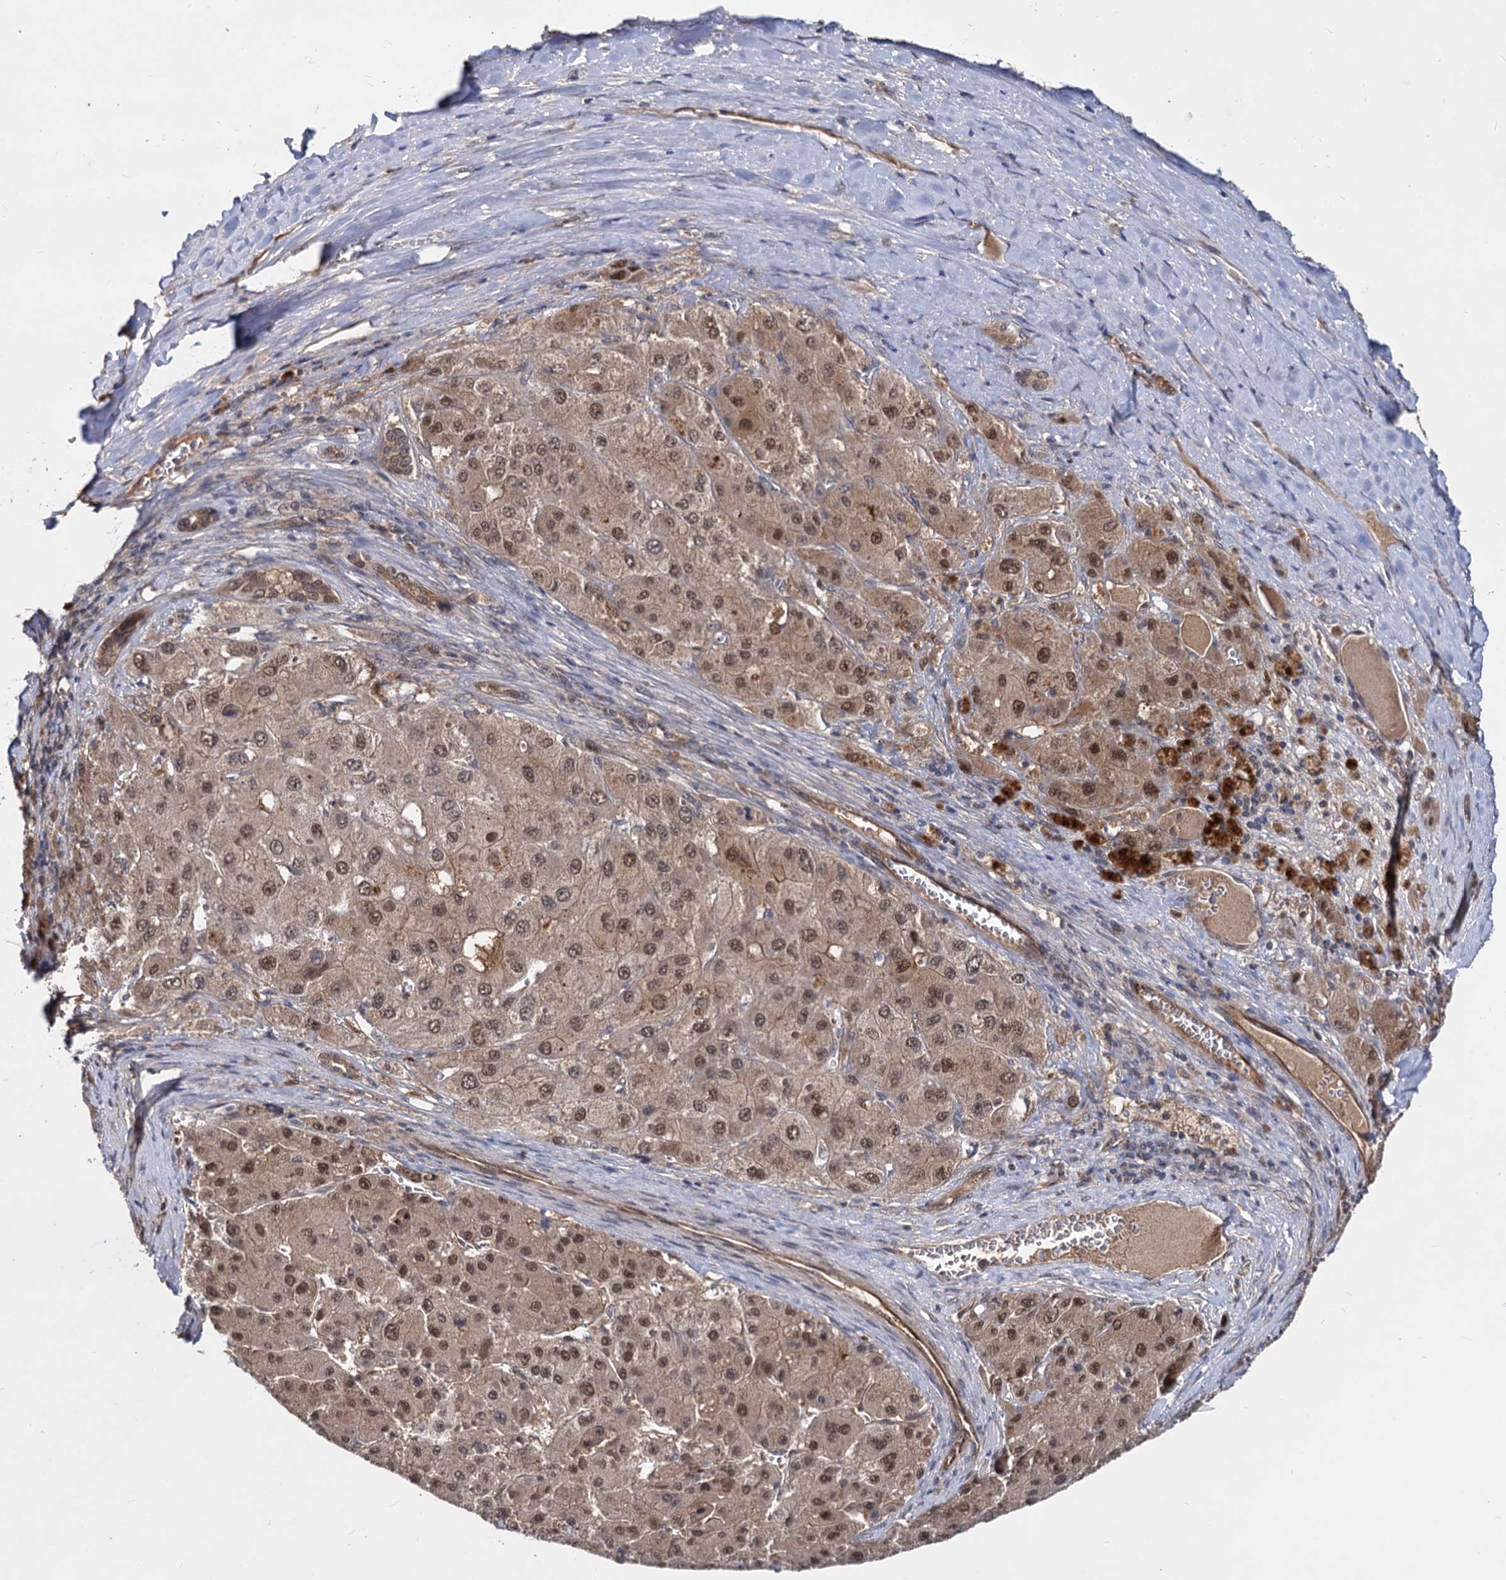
{"staining": {"intensity": "moderate", "quantity": ">75%", "location": "cytoplasmic/membranous,nuclear"}, "tissue": "liver cancer", "cell_type": "Tumor cells", "image_type": "cancer", "snomed": [{"axis": "morphology", "description": "Carcinoma, Hepatocellular, NOS"}, {"axis": "topography", "description": "Liver"}], "caption": "Immunohistochemistry (IHC) of liver hepatocellular carcinoma exhibits medium levels of moderate cytoplasmic/membranous and nuclear positivity in approximately >75% of tumor cells.", "gene": "PSMD4", "patient": {"sex": "female", "age": 73}}